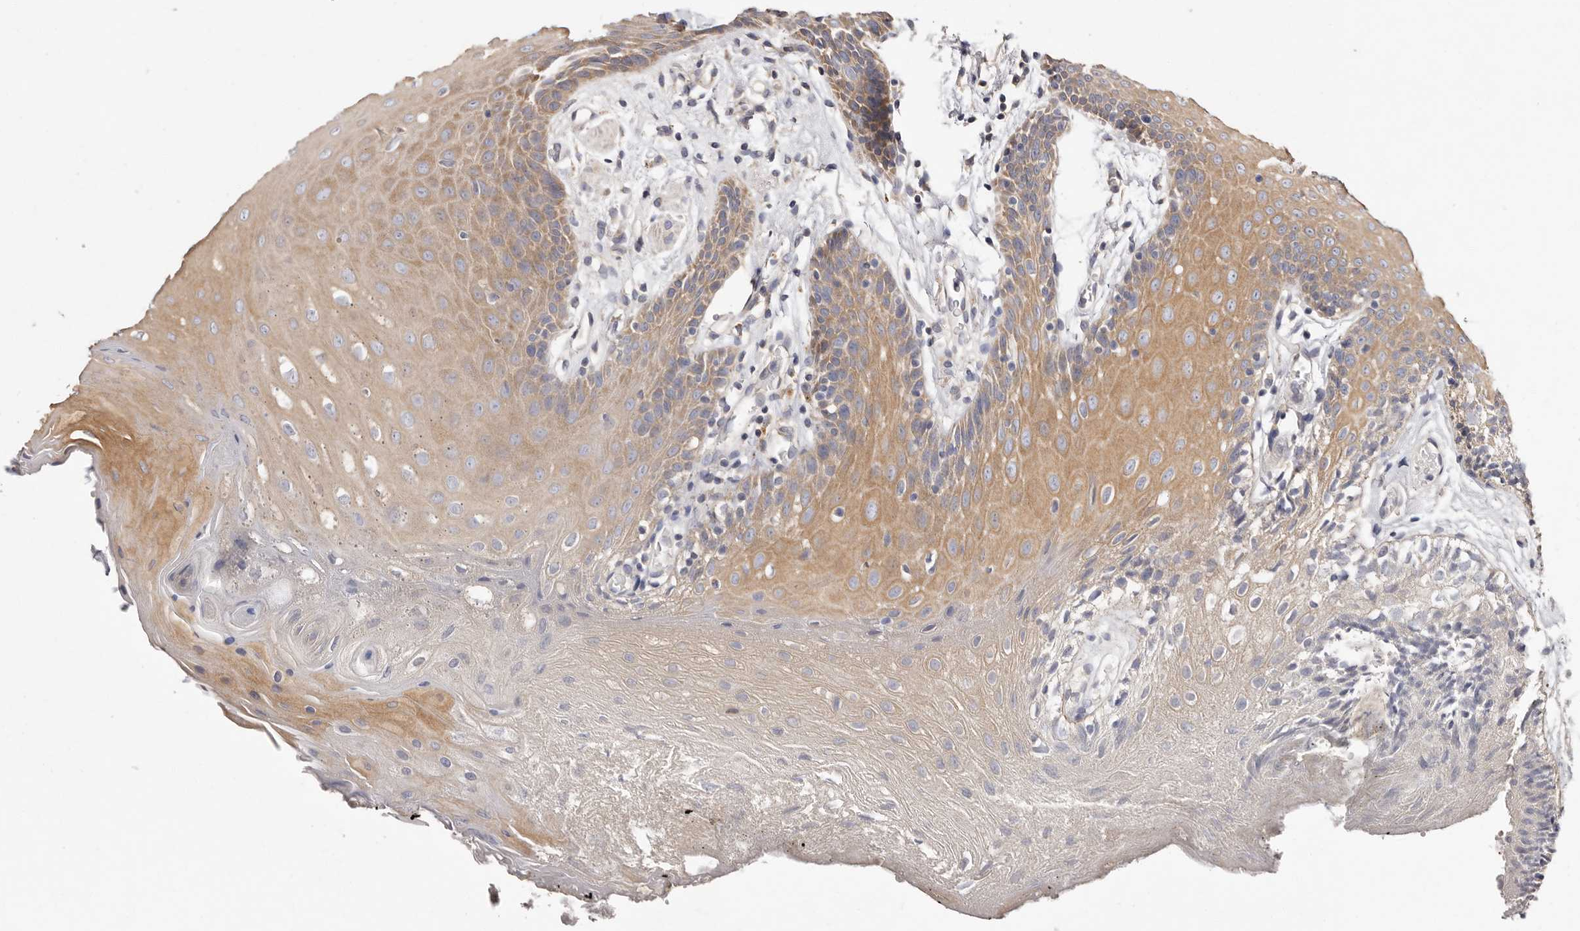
{"staining": {"intensity": "moderate", "quantity": "25%-75%", "location": "cytoplasmic/membranous"}, "tissue": "oral mucosa", "cell_type": "Squamous epithelial cells", "image_type": "normal", "snomed": [{"axis": "morphology", "description": "Normal tissue, NOS"}, {"axis": "morphology", "description": "Squamous cell carcinoma, NOS"}, {"axis": "topography", "description": "Skeletal muscle"}, {"axis": "topography", "description": "Oral tissue"}, {"axis": "topography", "description": "Salivary gland"}, {"axis": "topography", "description": "Head-Neck"}], "caption": "Immunohistochemistry (DAB) staining of normal human oral mucosa displays moderate cytoplasmic/membranous protein staining in approximately 25%-75% of squamous epithelial cells.", "gene": "FAM167B", "patient": {"sex": "male", "age": 54}}